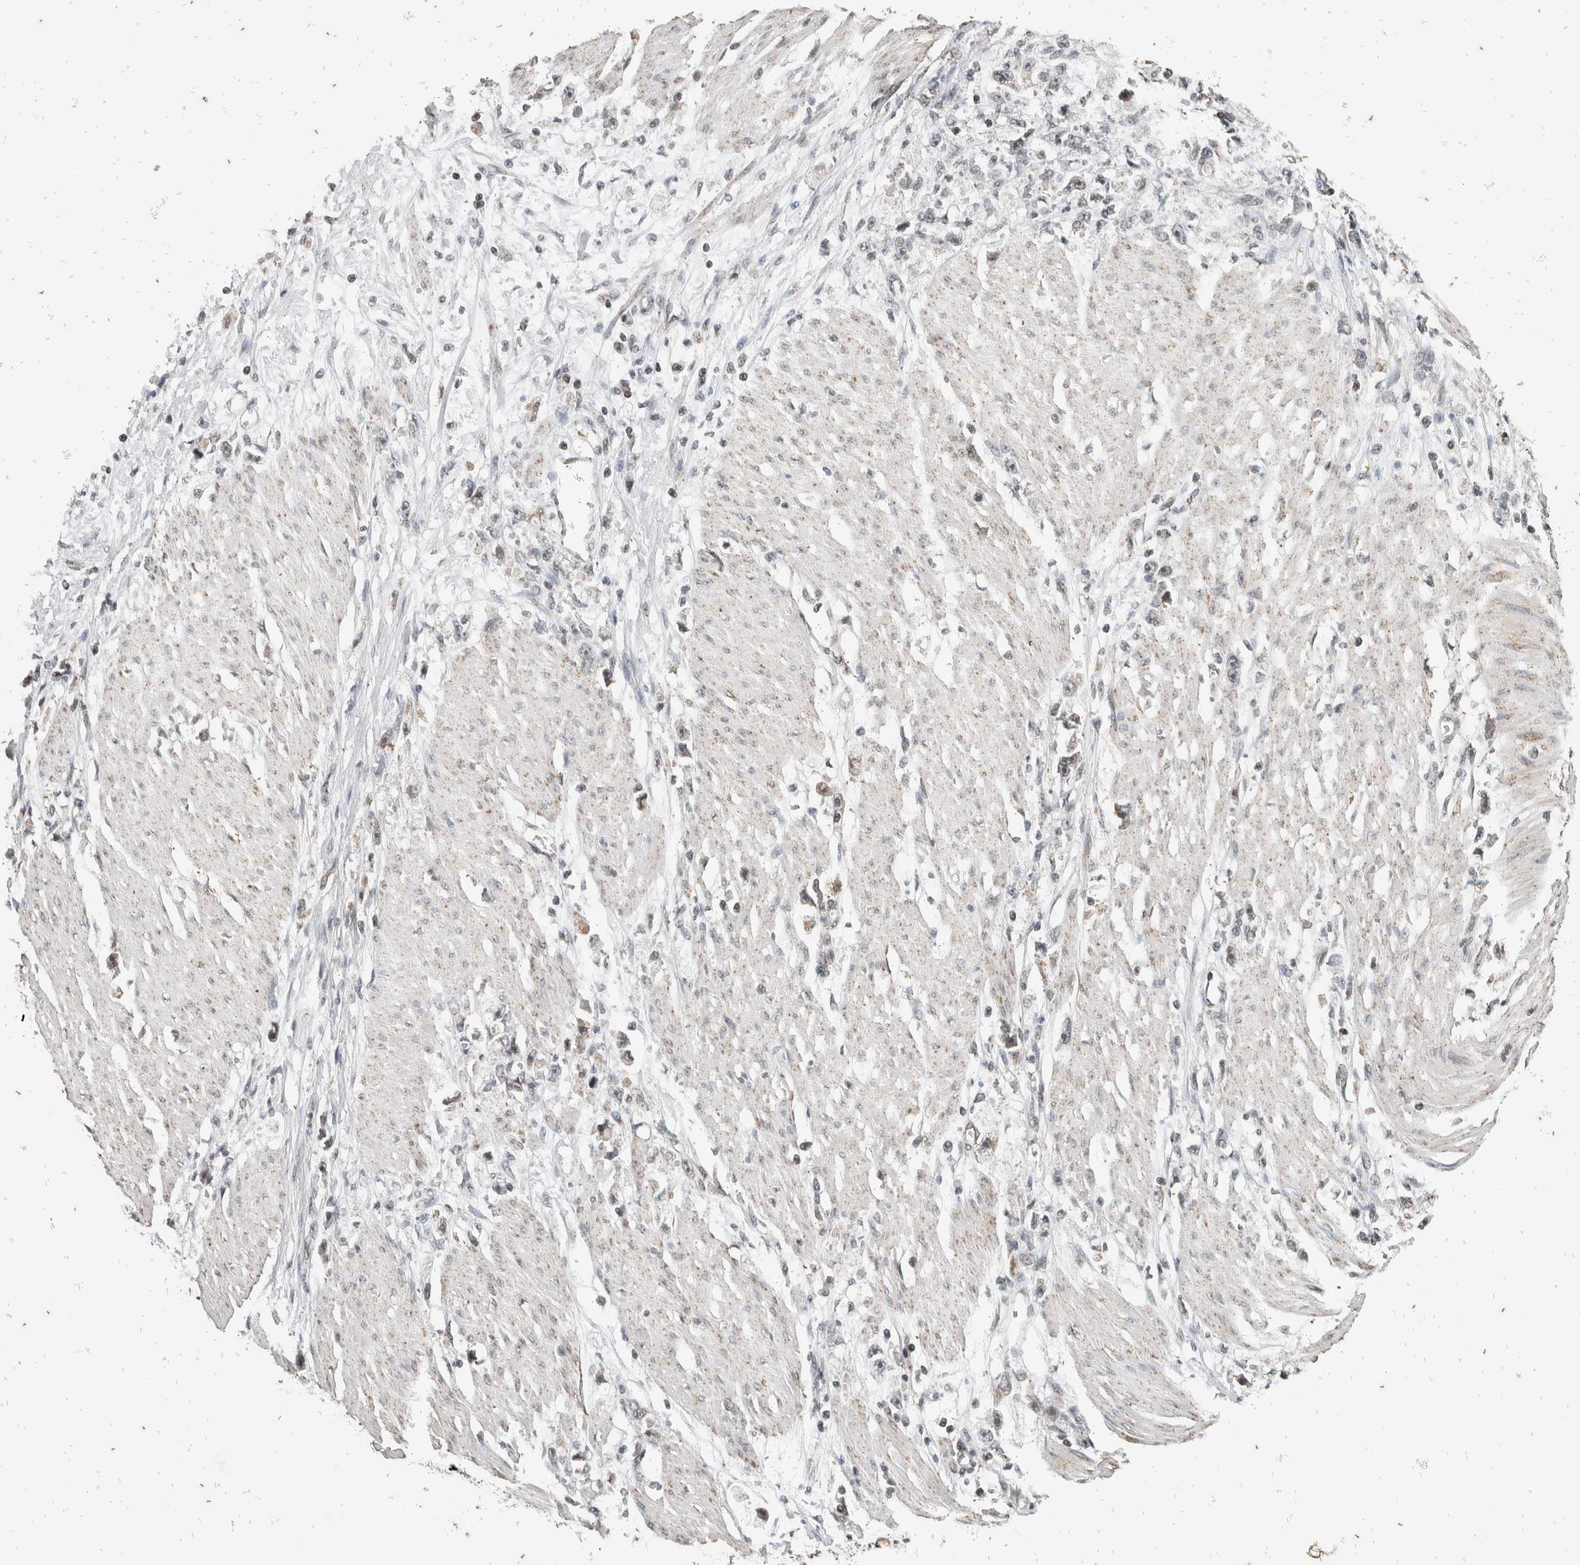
{"staining": {"intensity": "weak", "quantity": "<25%", "location": "nuclear"}, "tissue": "stomach cancer", "cell_type": "Tumor cells", "image_type": "cancer", "snomed": [{"axis": "morphology", "description": "Adenocarcinoma, NOS"}, {"axis": "topography", "description": "Stomach"}], "caption": "There is no significant positivity in tumor cells of stomach cancer. (Stains: DAB (3,3'-diaminobenzidine) immunohistochemistry (IHC) with hematoxylin counter stain, Microscopy: brightfield microscopy at high magnification).", "gene": "ATXN7L1", "patient": {"sex": "female", "age": 59}}